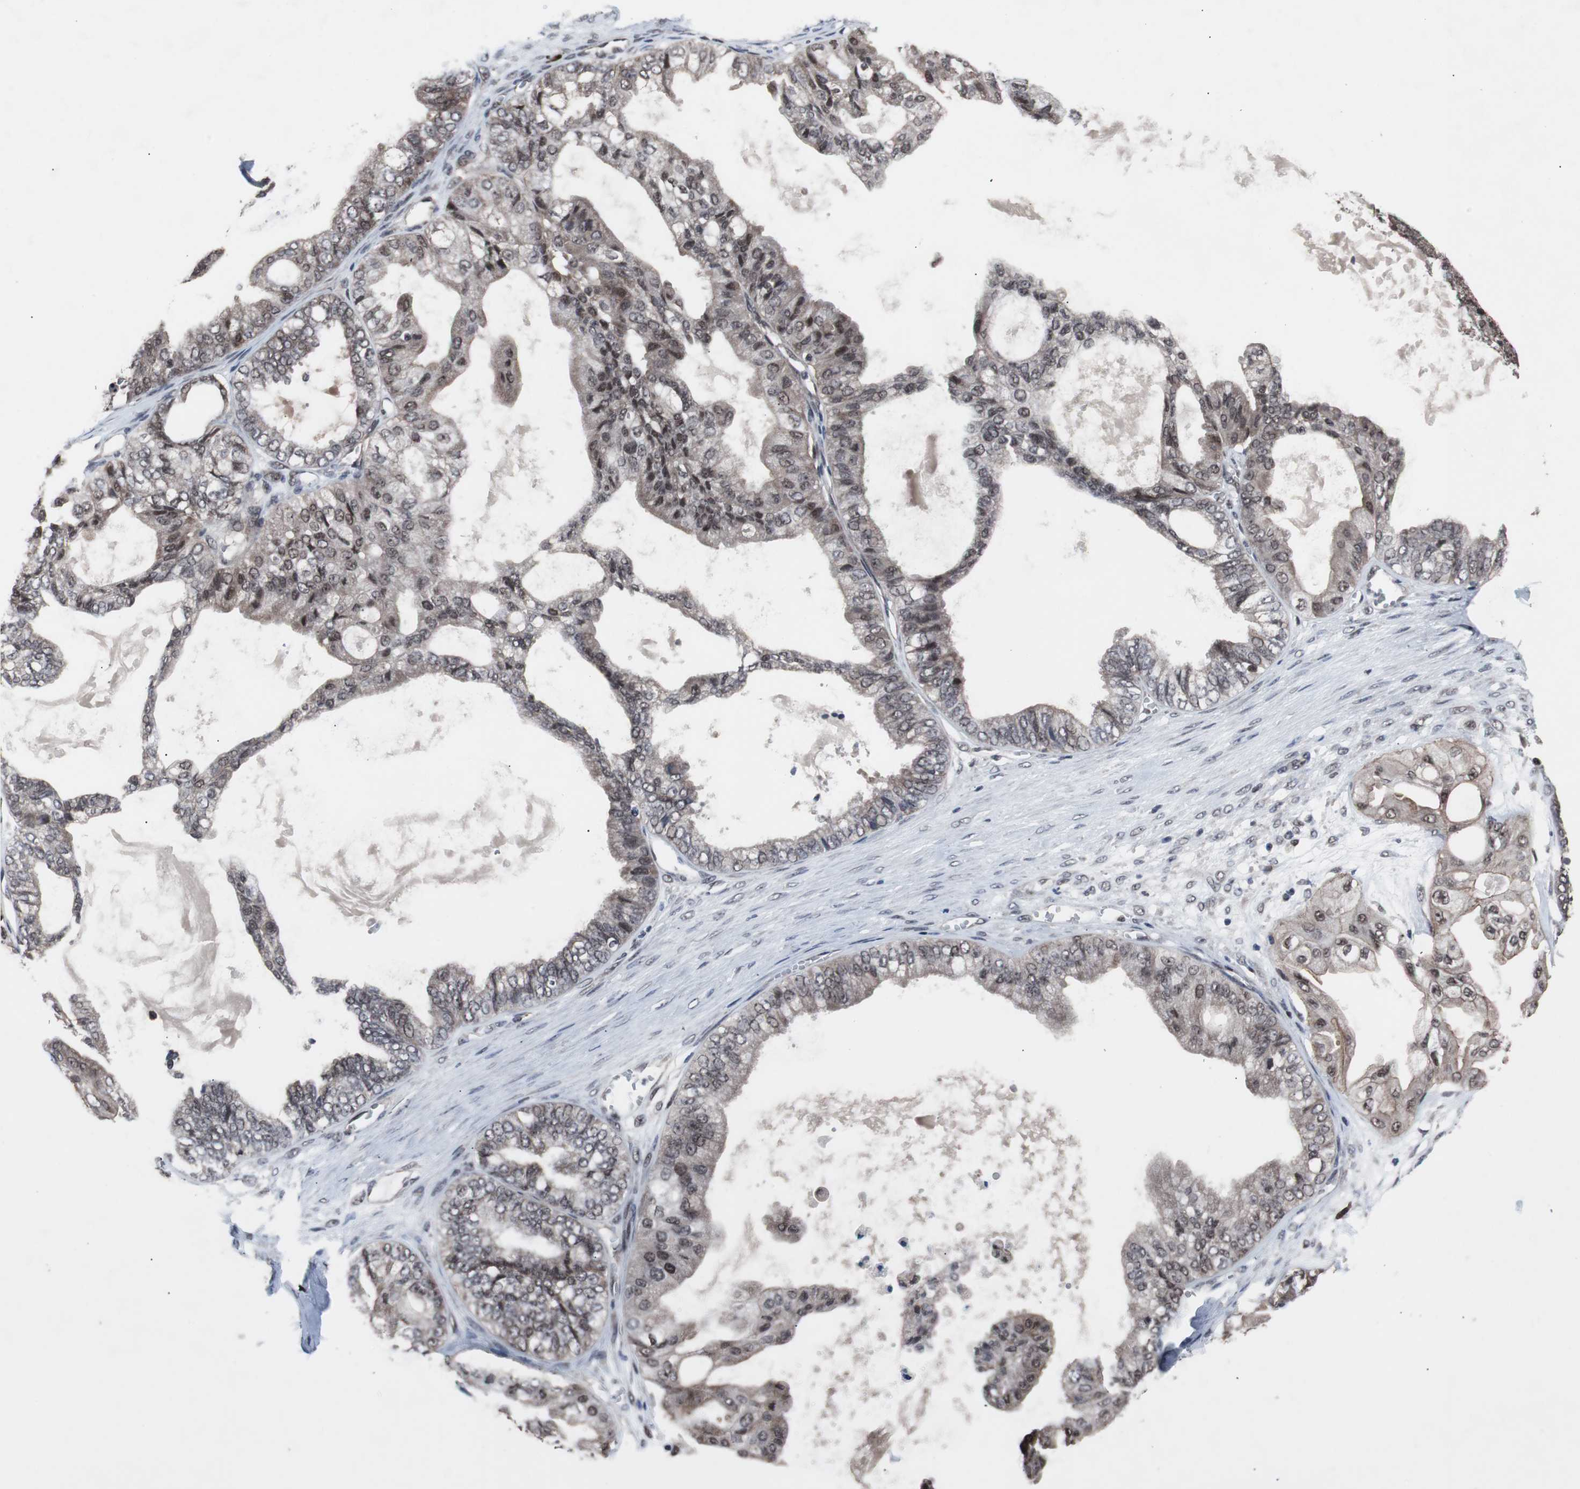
{"staining": {"intensity": "weak", "quantity": "25%-75%", "location": "cytoplasmic/membranous,nuclear"}, "tissue": "ovarian cancer", "cell_type": "Tumor cells", "image_type": "cancer", "snomed": [{"axis": "morphology", "description": "Carcinoma, NOS"}, {"axis": "morphology", "description": "Carcinoma, endometroid"}, {"axis": "topography", "description": "Ovary"}], "caption": "Weak cytoplasmic/membranous and nuclear positivity is appreciated in approximately 25%-75% of tumor cells in carcinoma (ovarian).", "gene": "GTF2F2", "patient": {"sex": "female", "age": 50}}